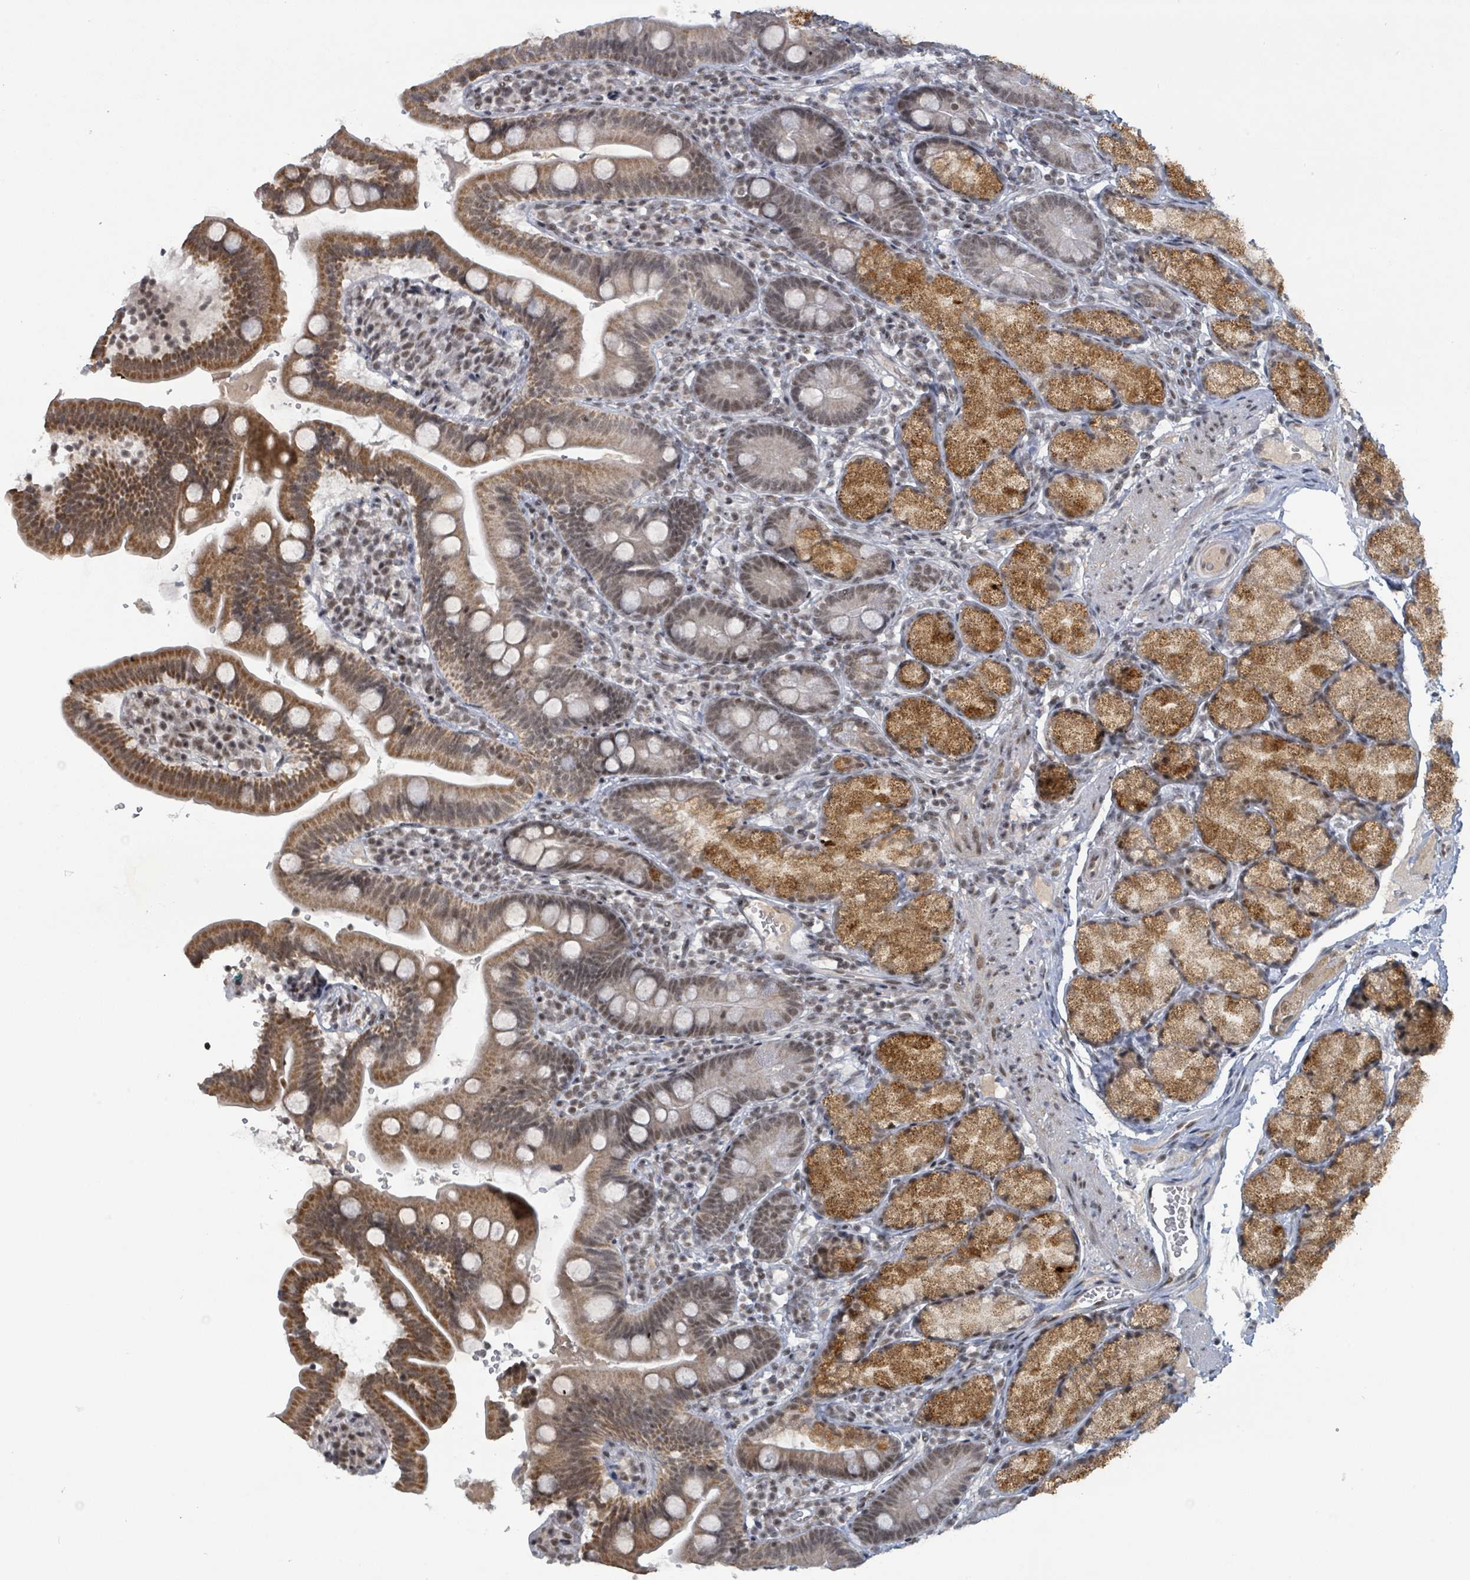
{"staining": {"intensity": "moderate", "quantity": ">75%", "location": "cytoplasmic/membranous,nuclear"}, "tissue": "duodenum", "cell_type": "Glandular cells", "image_type": "normal", "snomed": [{"axis": "morphology", "description": "Normal tissue, NOS"}, {"axis": "topography", "description": "Duodenum"}], "caption": "Normal duodenum shows moderate cytoplasmic/membranous,nuclear expression in approximately >75% of glandular cells, visualized by immunohistochemistry.", "gene": "BANP", "patient": {"sex": "female", "age": 67}}